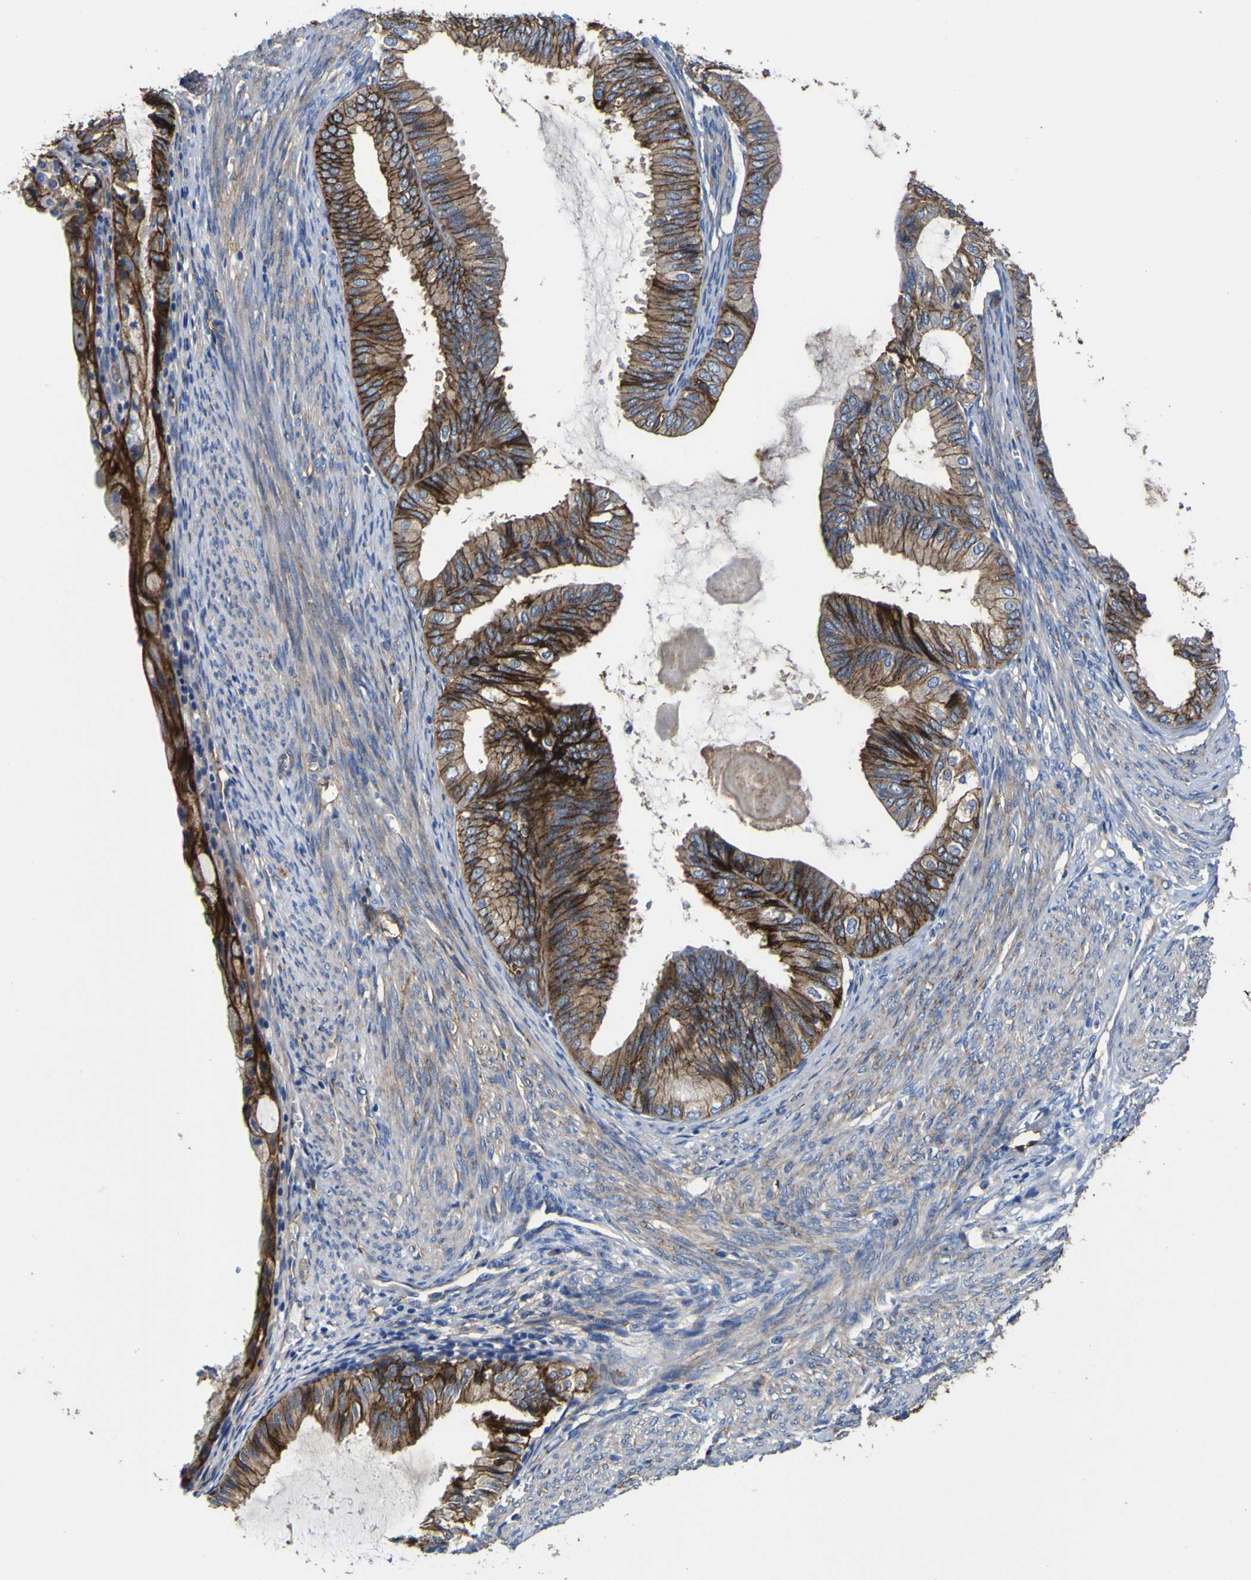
{"staining": {"intensity": "moderate", "quantity": "25%-75%", "location": "cytoplasmic/membranous"}, "tissue": "endometrial cancer", "cell_type": "Tumor cells", "image_type": "cancer", "snomed": [{"axis": "morphology", "description": "Adenocarcinoma, NOS"}, {"axis": "topography", "description": "Endometrium"}], "caption": "IHC (DAB) staining of endometrial cancer shows moderate cytoplasmic/membranous protein staining in about 25%-75% of tumor cells.", "gene": "CD151", "patient": {"sex": "female", "age": 86}}